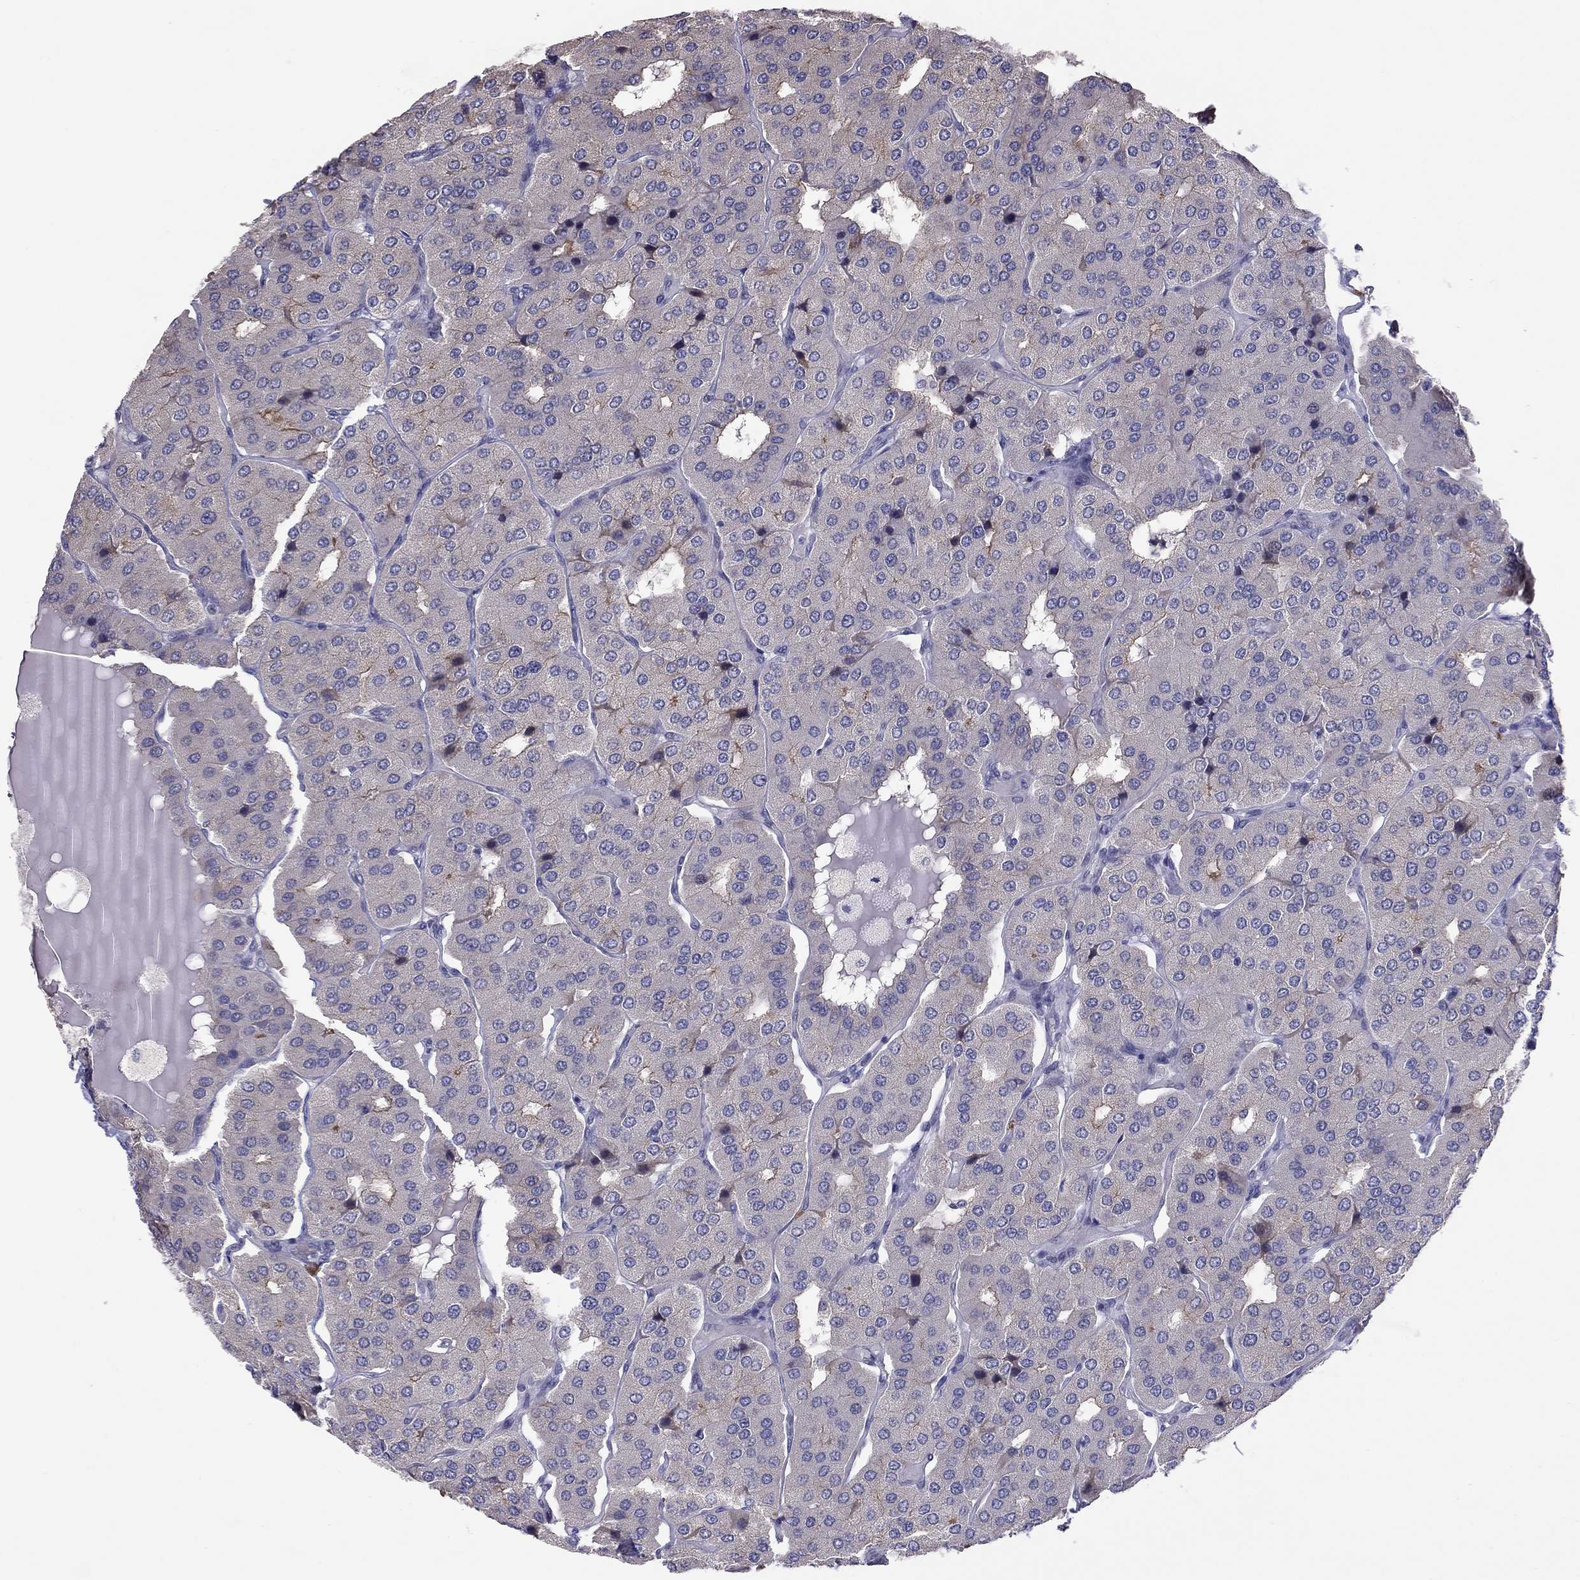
{"staining": {"intensity": "negative", "quantity": "none", "location": "none"}, "tissue": "parathyroid gland", "cell_type": "Glandular cells", "image_type": "normal", "snomed": [{"axis": "morphology", "description": "Normal tissue, NOS"}, {"axis": "morphology", "description": "Adenoma, NOS"}, {"axis": "topography", "description": "Parathyroid gland"}], "caption": "Glandular cells are negative for protein expression in normal human parathyroid gland. Brightfield microscopy of immunohistochemistry (IHC) stained with DAB (brown) and hematoxylin (blue), captured at high magnification.", "gene": "SYTL2", "patient": {"sex": "female", "age": 86}}